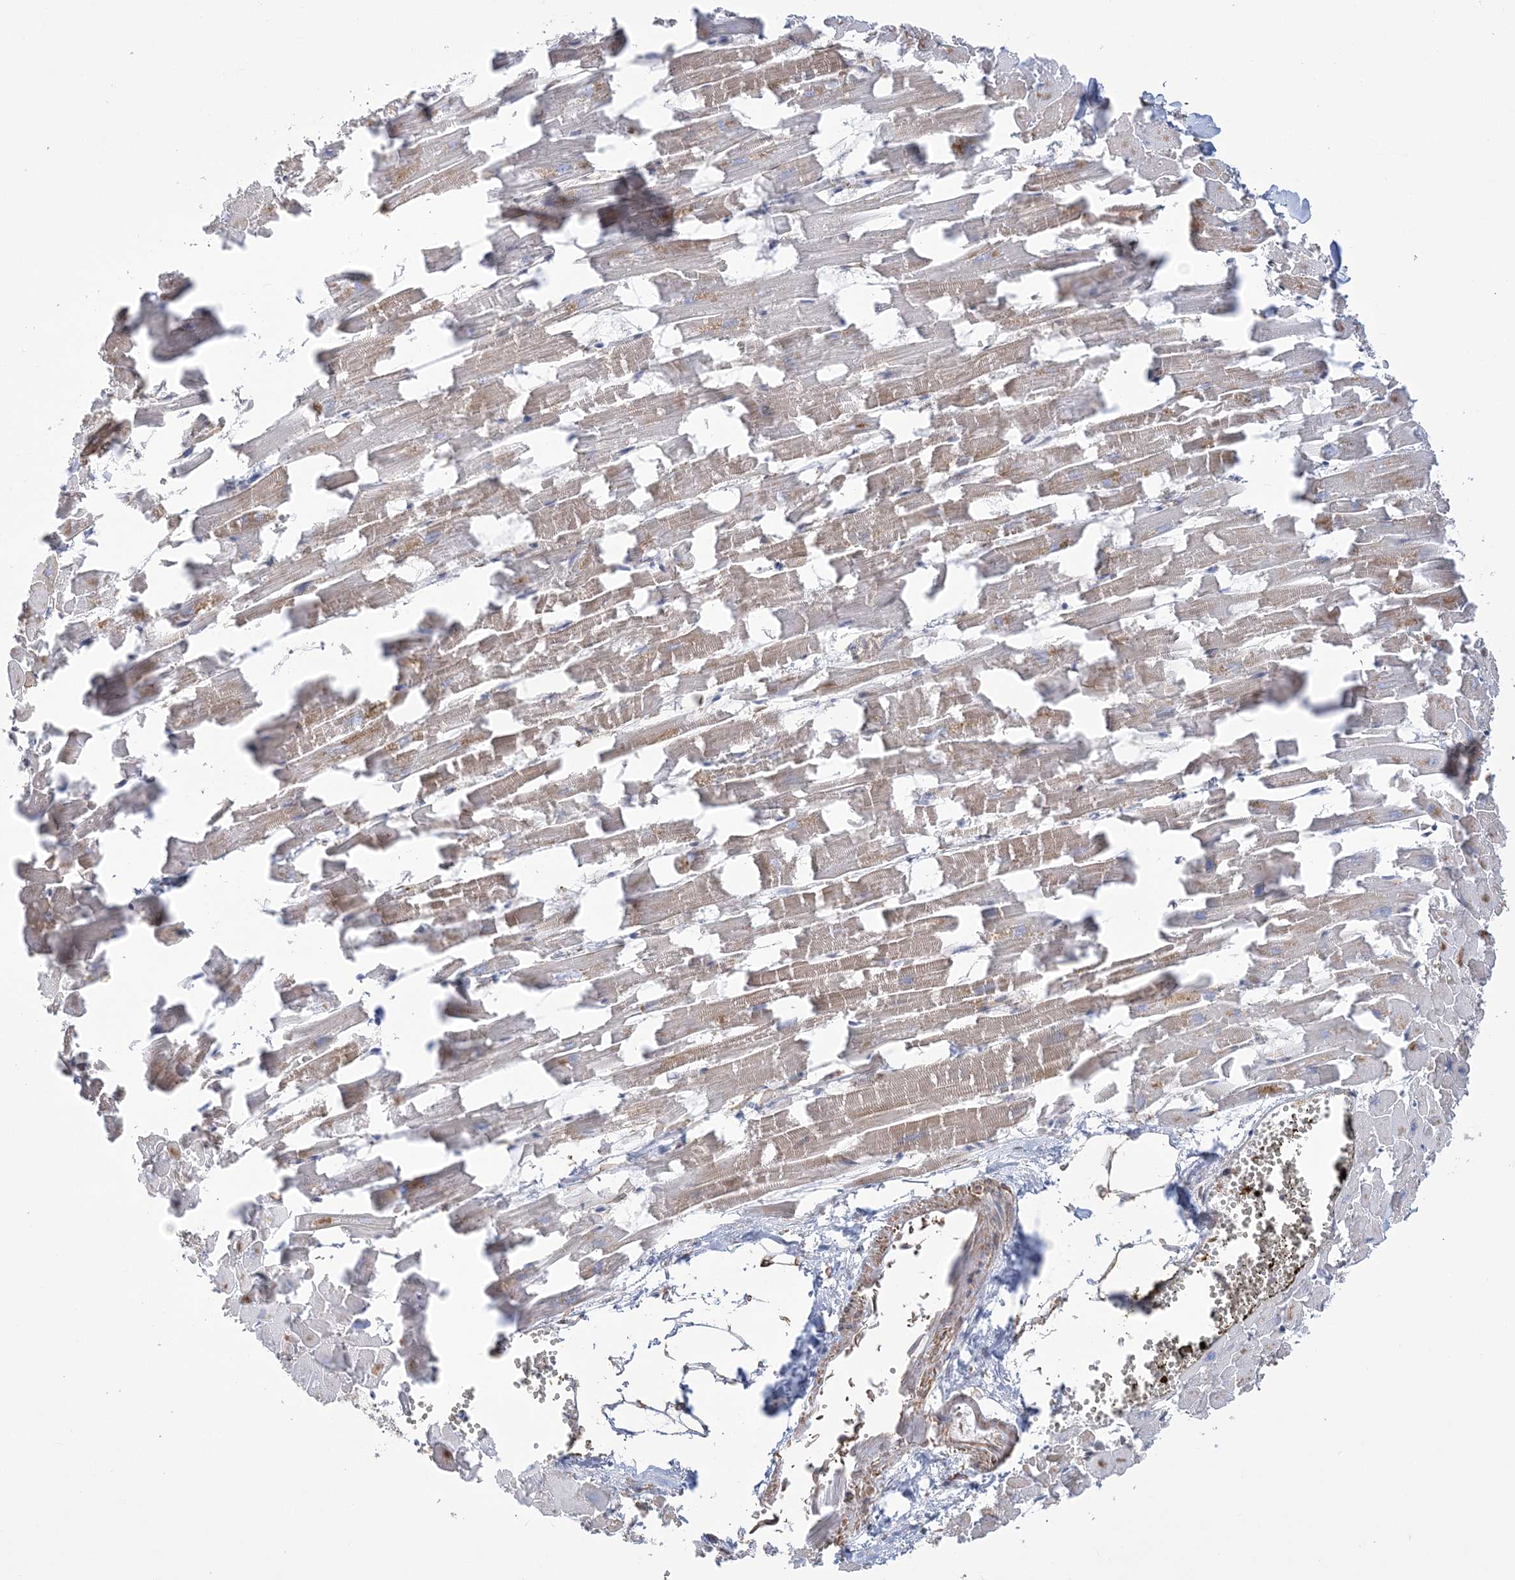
{"staining": {"intensity": "weak", "quantity": ">75%", "location": "cytoplasmic/membranous"}, "tissue": "heart muscle", "cell_type": "Cardiomyocytes", "image_type": "normal", "snomed": [{"axis": "morphology", "description": "Normal tissue, NOS"}, {"axis": "topography", "description": "Heart"}], "caption": "IHC (DAB (3,3'-diaminobenzidine)) staining of unremarkable human heart muscle reveals weak cytoplasmic/membranous protein expression in approximately >75% of cardiomyocytes.", "gene": "ZNF821", "patient": {"sex": "female", "age": 64}}